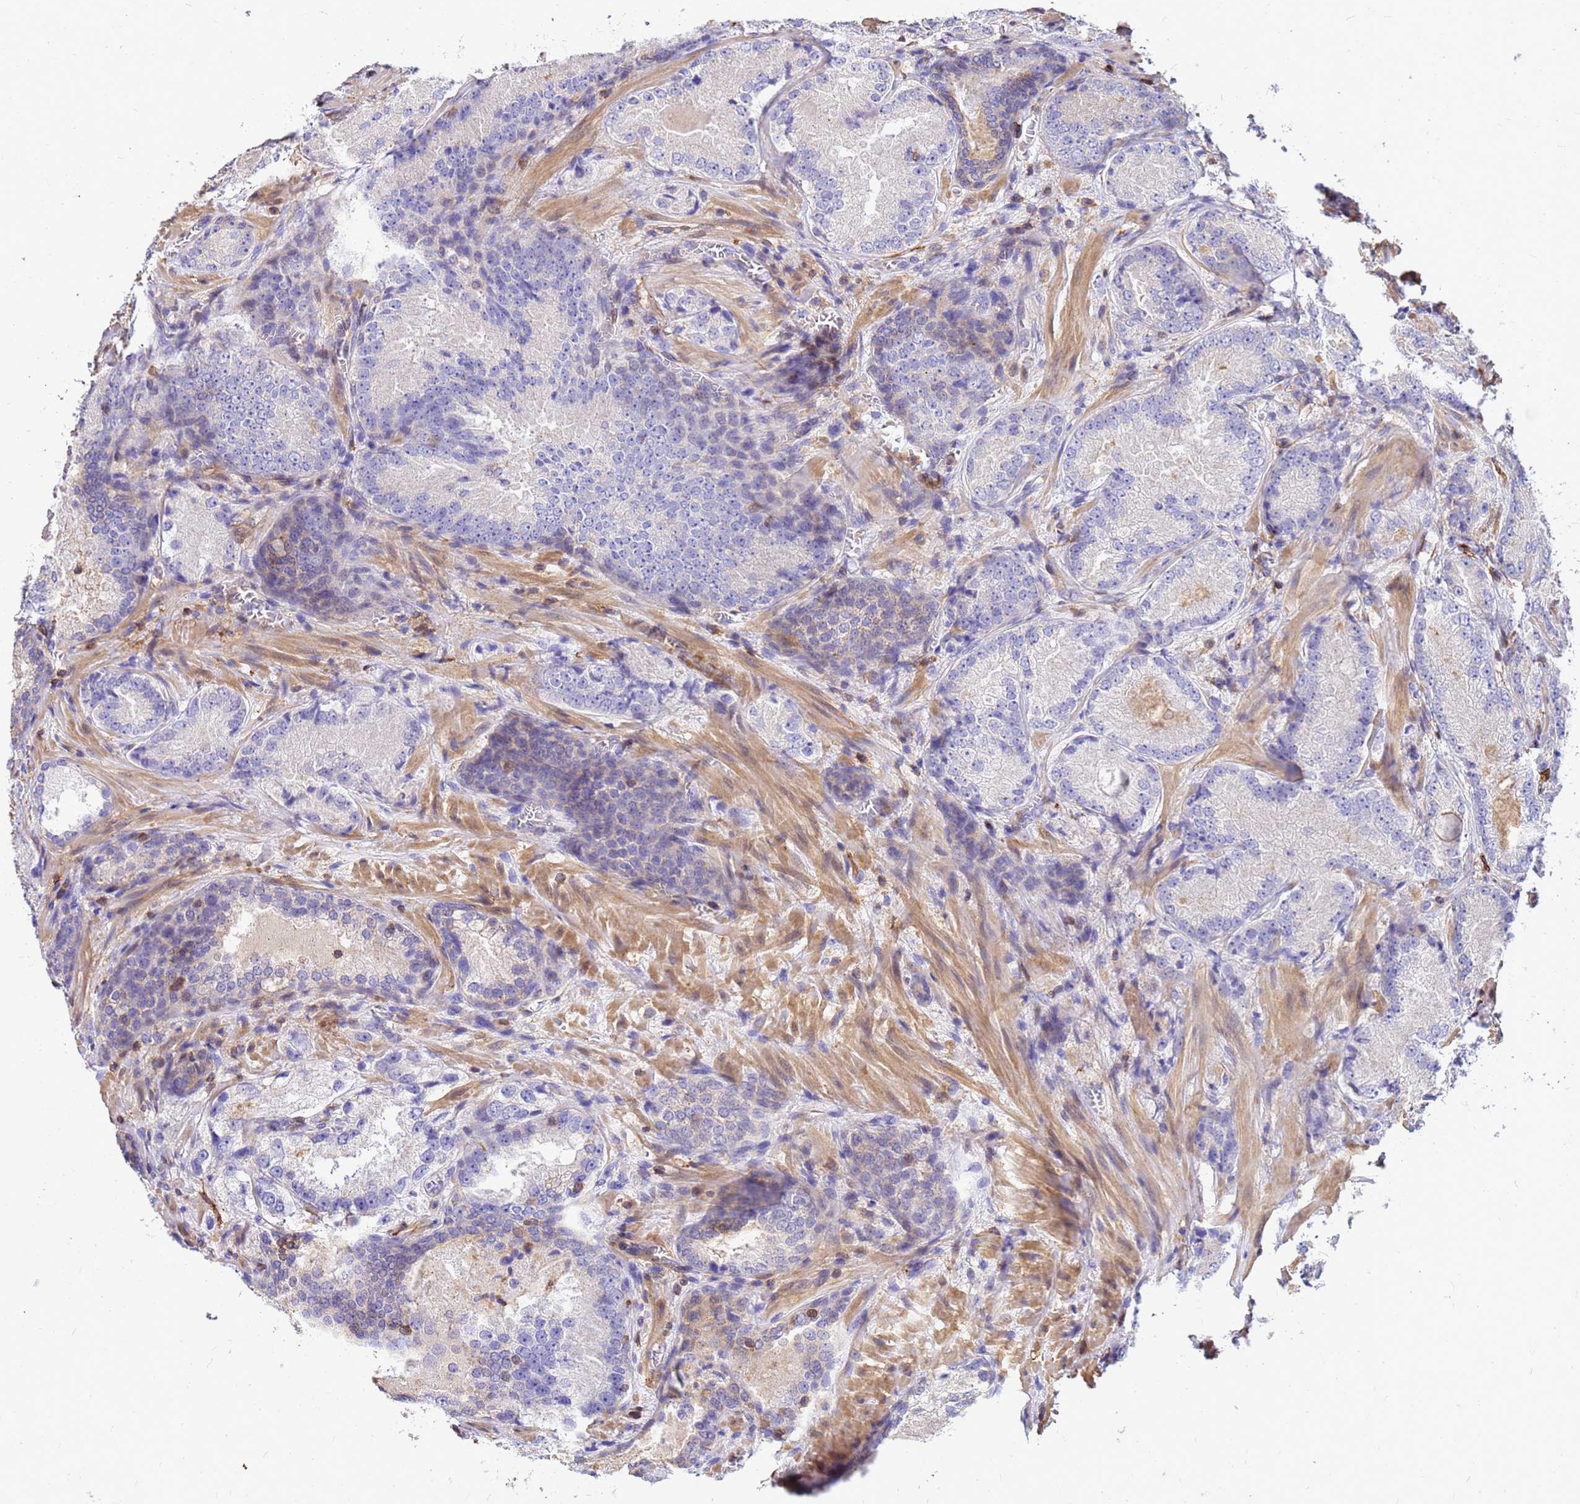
{"staining": {"intensity": "negative", "quantity": "none", "location": "none"}, "tissue": "prostate cancer", "cell_type": "Tumor cells", "image_type": "cancer", "snomed": [{"axis": "morphology", "description": "Adenocarcinoma, Low grade"}, {"axis": "topography", "description": "Prostate"}], "caption": "DAB immunohistochemical staining of prostate adenocarcinoma (low-grade) exhibits no significant staining in tumor cells.", "gene": "DBNDD2", "patient": {"sex": "male", "age": 74}}